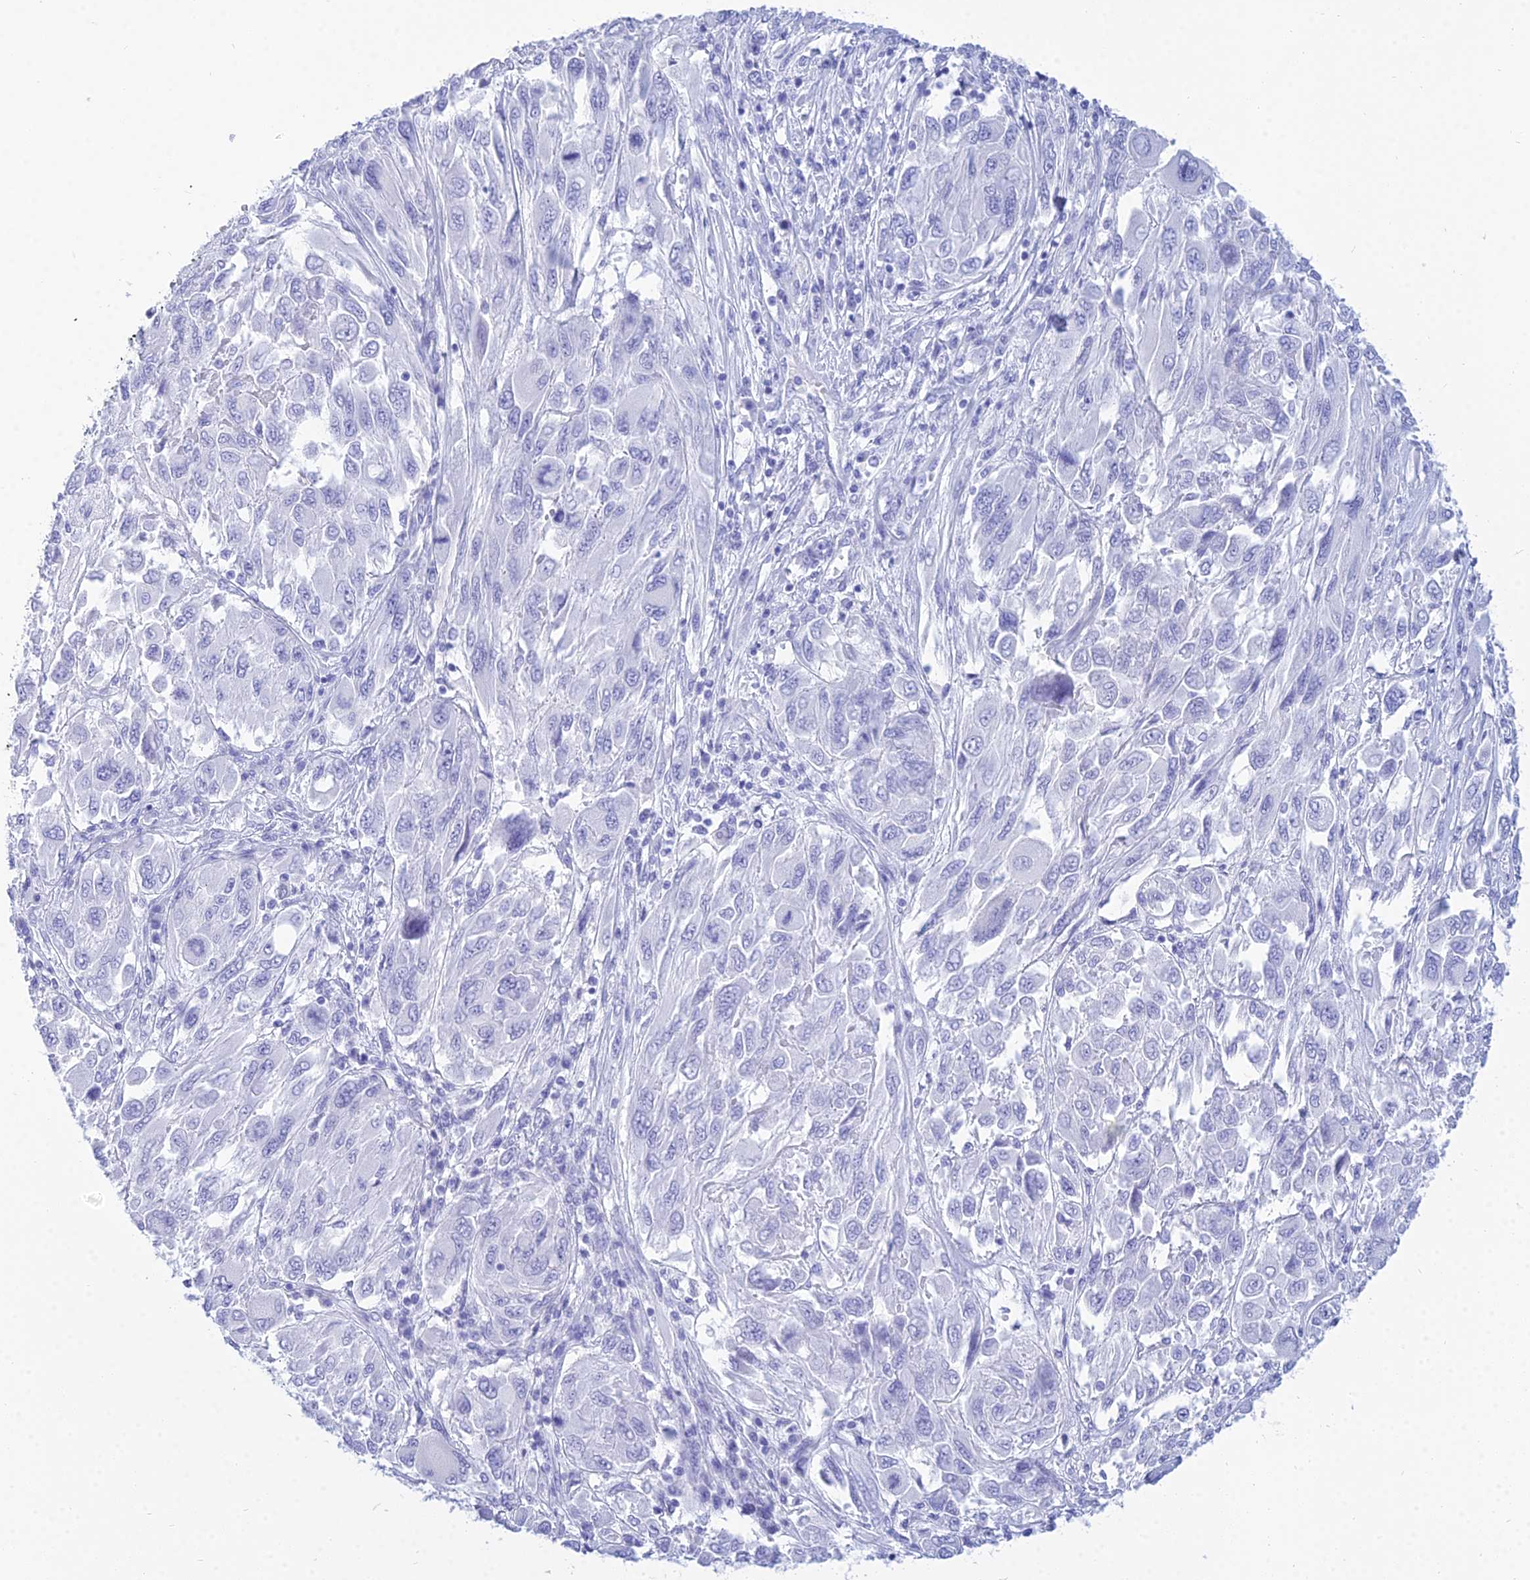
{"staining": {"intensity": "negative", "quantity": "none", "location": "none"}, "tissue": "melanoma", "cell_type": "Tumor cells", "image_type": "cancer", "snomed": [{"axis": "morphology", "description": "Malignant melanoma, NOS"}, {"axis": "topography", "description": "Skin"}], "caption": "The image reveals no significant expression in tumor cells of melanoma. (Immunohistochemistry, brightfield microscopy, high magnification).", "gene": "PATE4", "patient": {"sex": "female", "age": 91}}